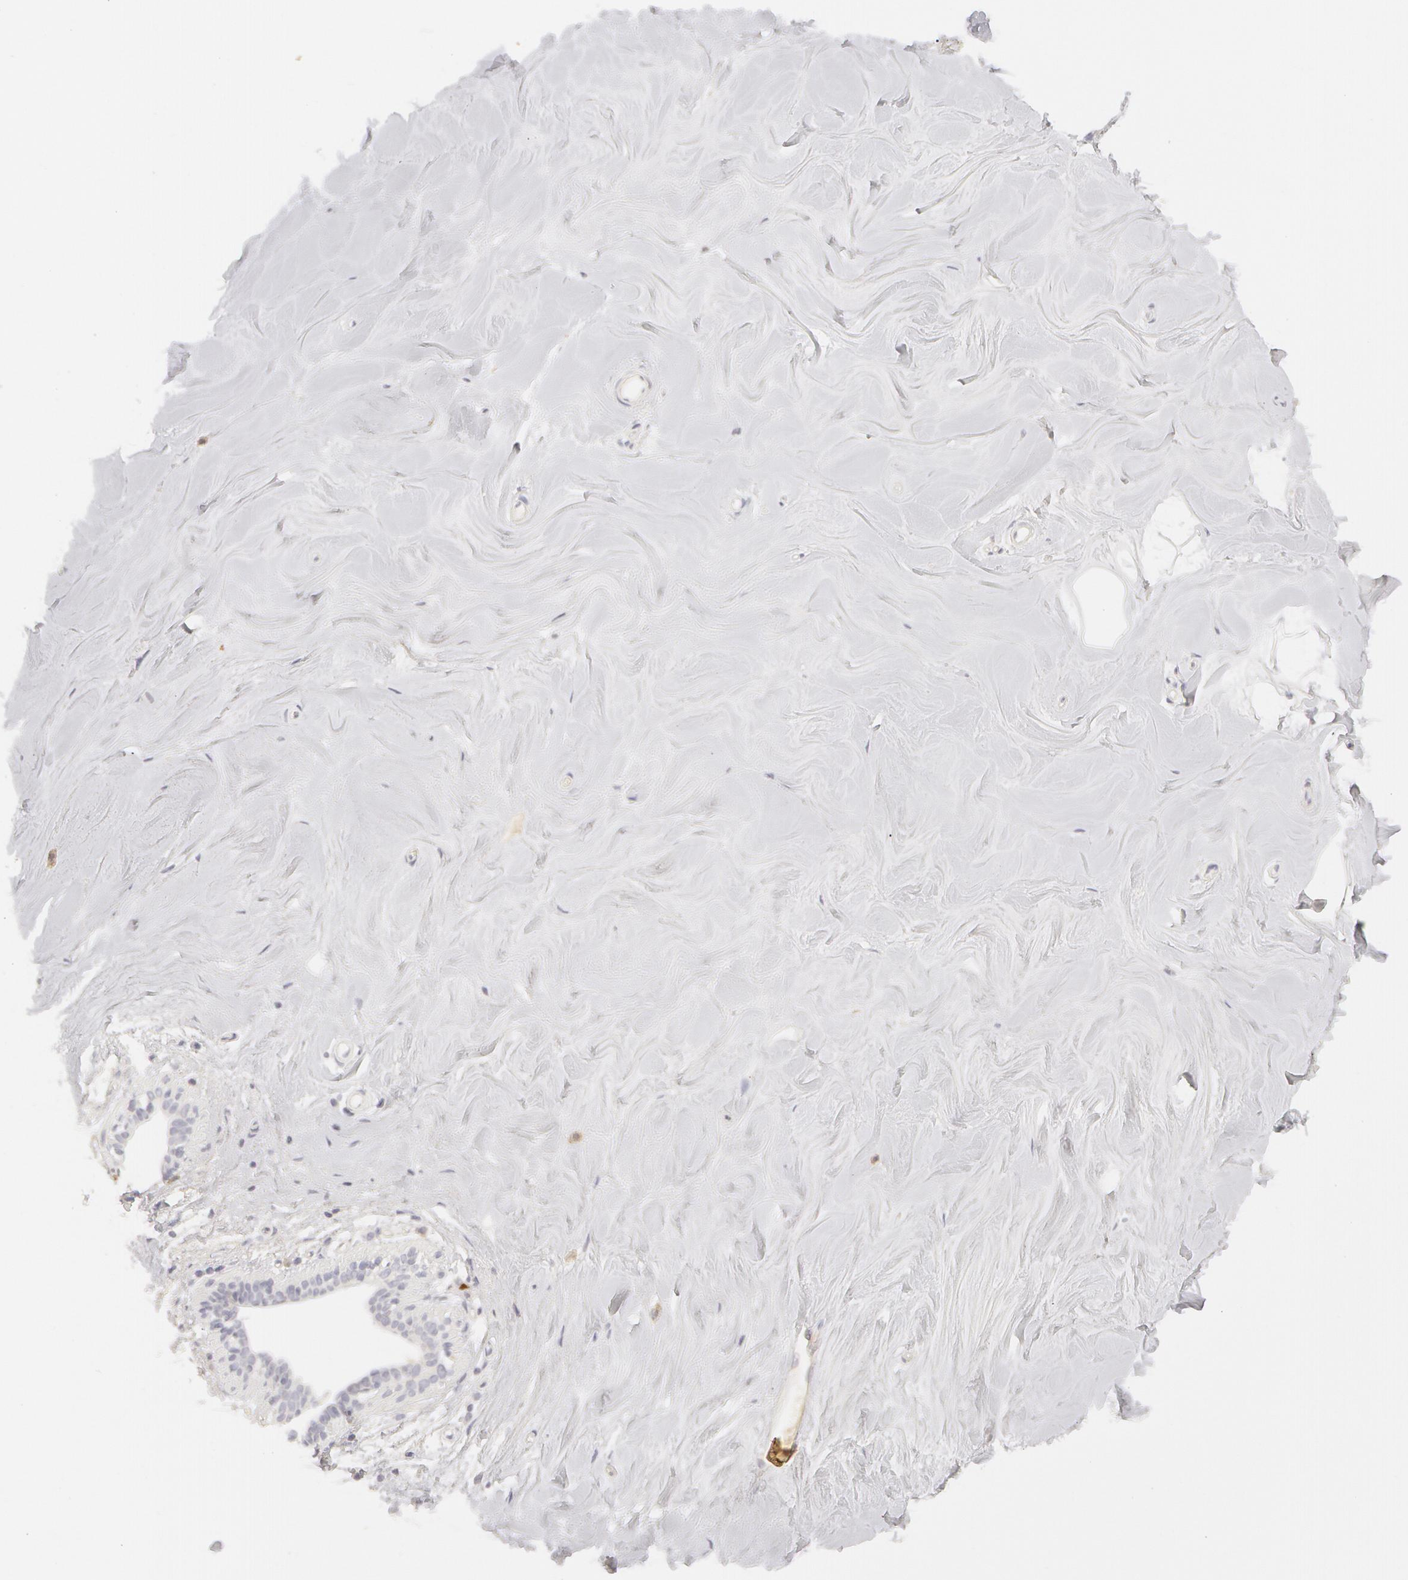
{"staining": {"intensity": "negative", "quantity": "none", "location": "none"}, "tissue": "adipose tissue", "cell_type": "Adipocytes", "image_type": "normal", "snomed": [{"axis": "morphology", "description": "Normal tissue, NOS"}, {"axis": "topography", "description": "Breast"}], "caption": "Adipose tissue was stained to show a protein in brown. There is no significant staining in adipocytes. (Brightfield microscopy of DAB (3,3'-diaminobenzidine) immunohistochemistry (IHC) at high magnification).", "gene": "ABCB1", "patient": {"sex": "female", "age": 44}}